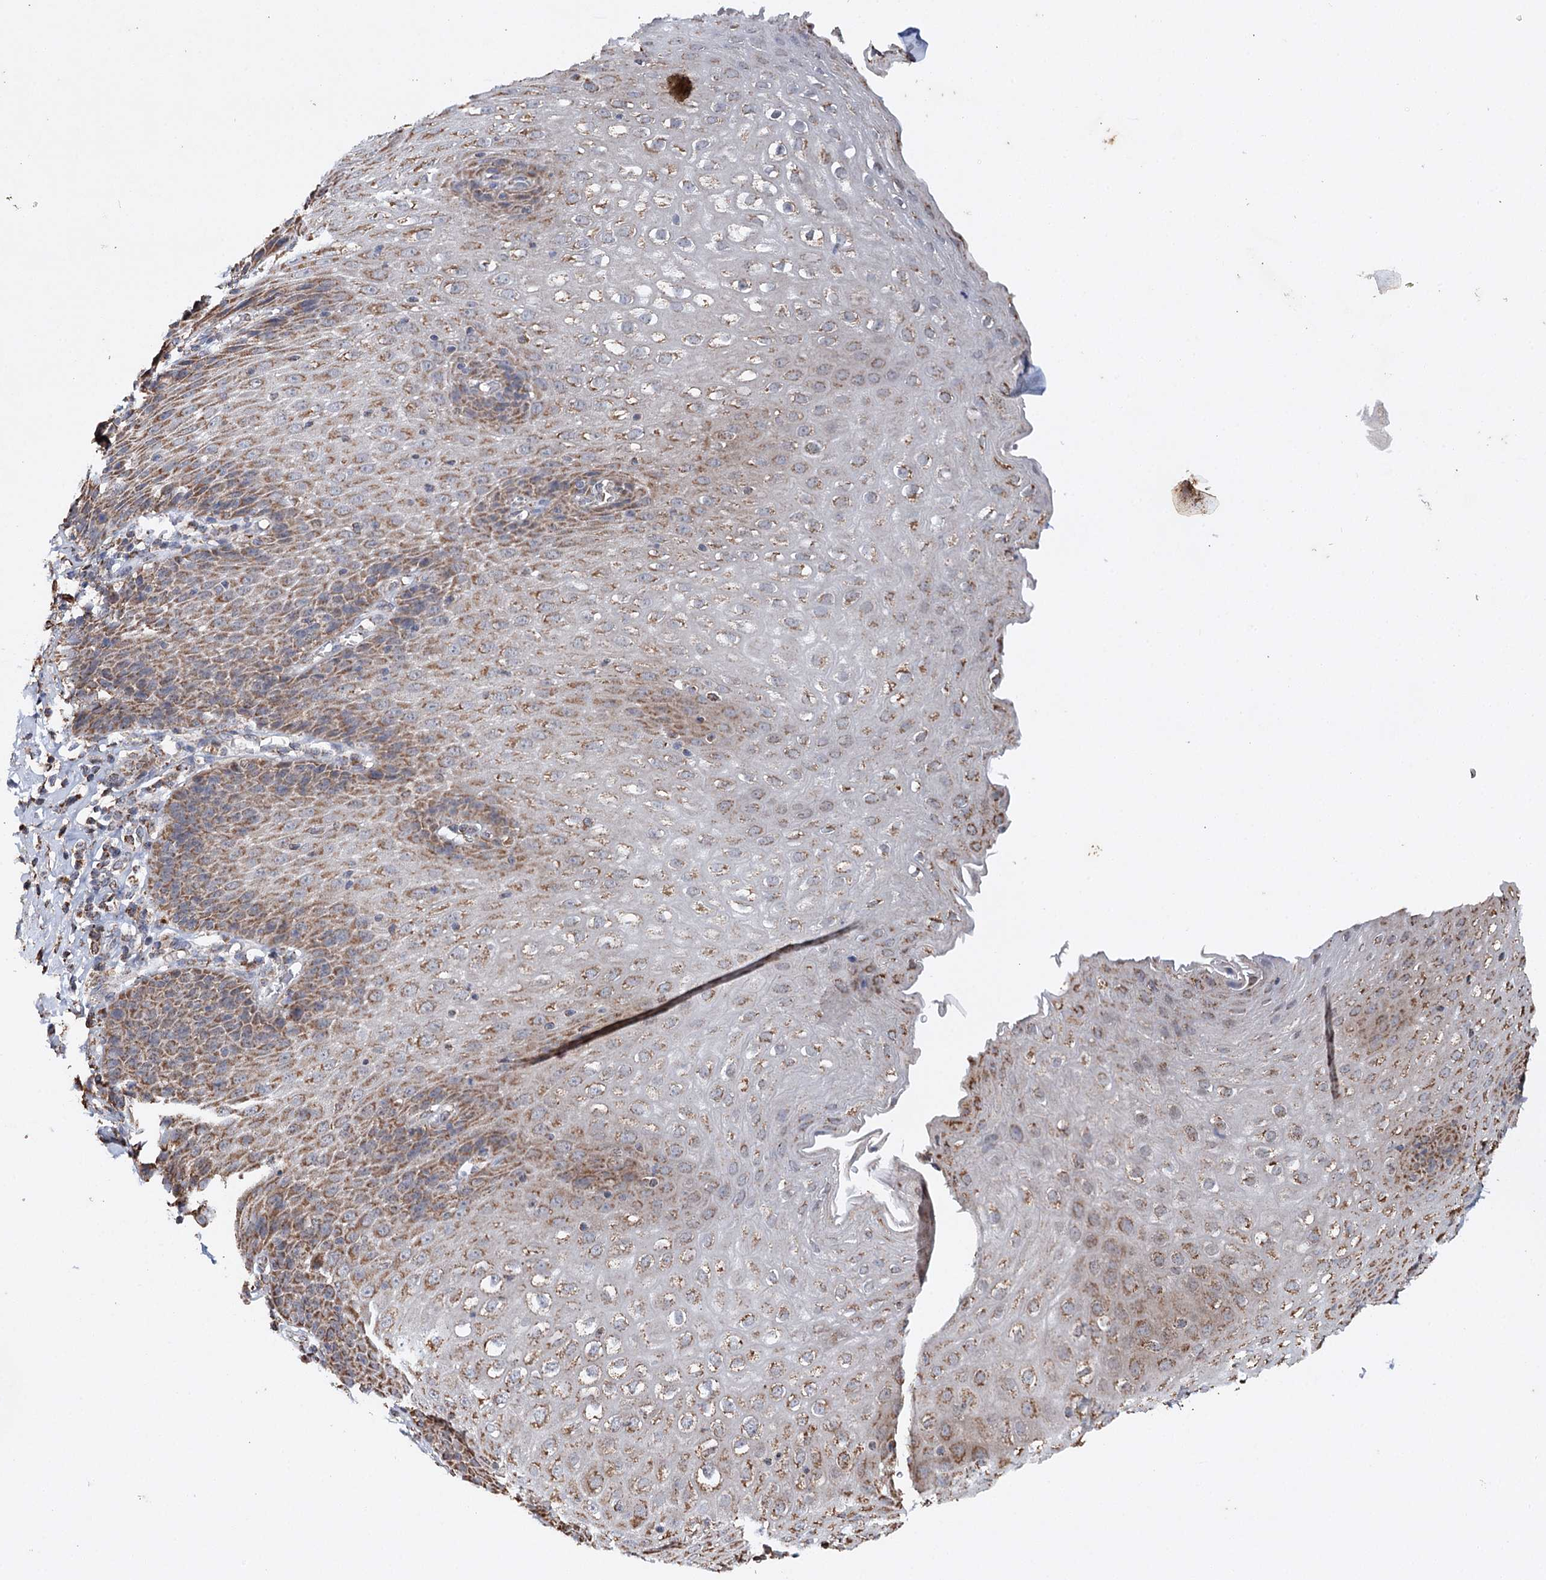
{"staining": {"intensity": "moderate", "quantity": ">75%", "location": "cytoplasmic/membranous"}, "tissue": "esophagus", "cell_type": "Squamous epithelial cells", "image_type": "normal", "snomed": [{"axis": "morphology", "description": "Normal tissue, NOS"}, {"axis": "topography", "description": "Esophagus"}], "caption": "Brown immunohistochemical staining in benign esophagus reveals moderate cytoplasmic/membranous expression in approximately >75% of squamous epithelial cells.", "gene": "PIK3CB", "patient": {"sex": "female", "age": 61}}